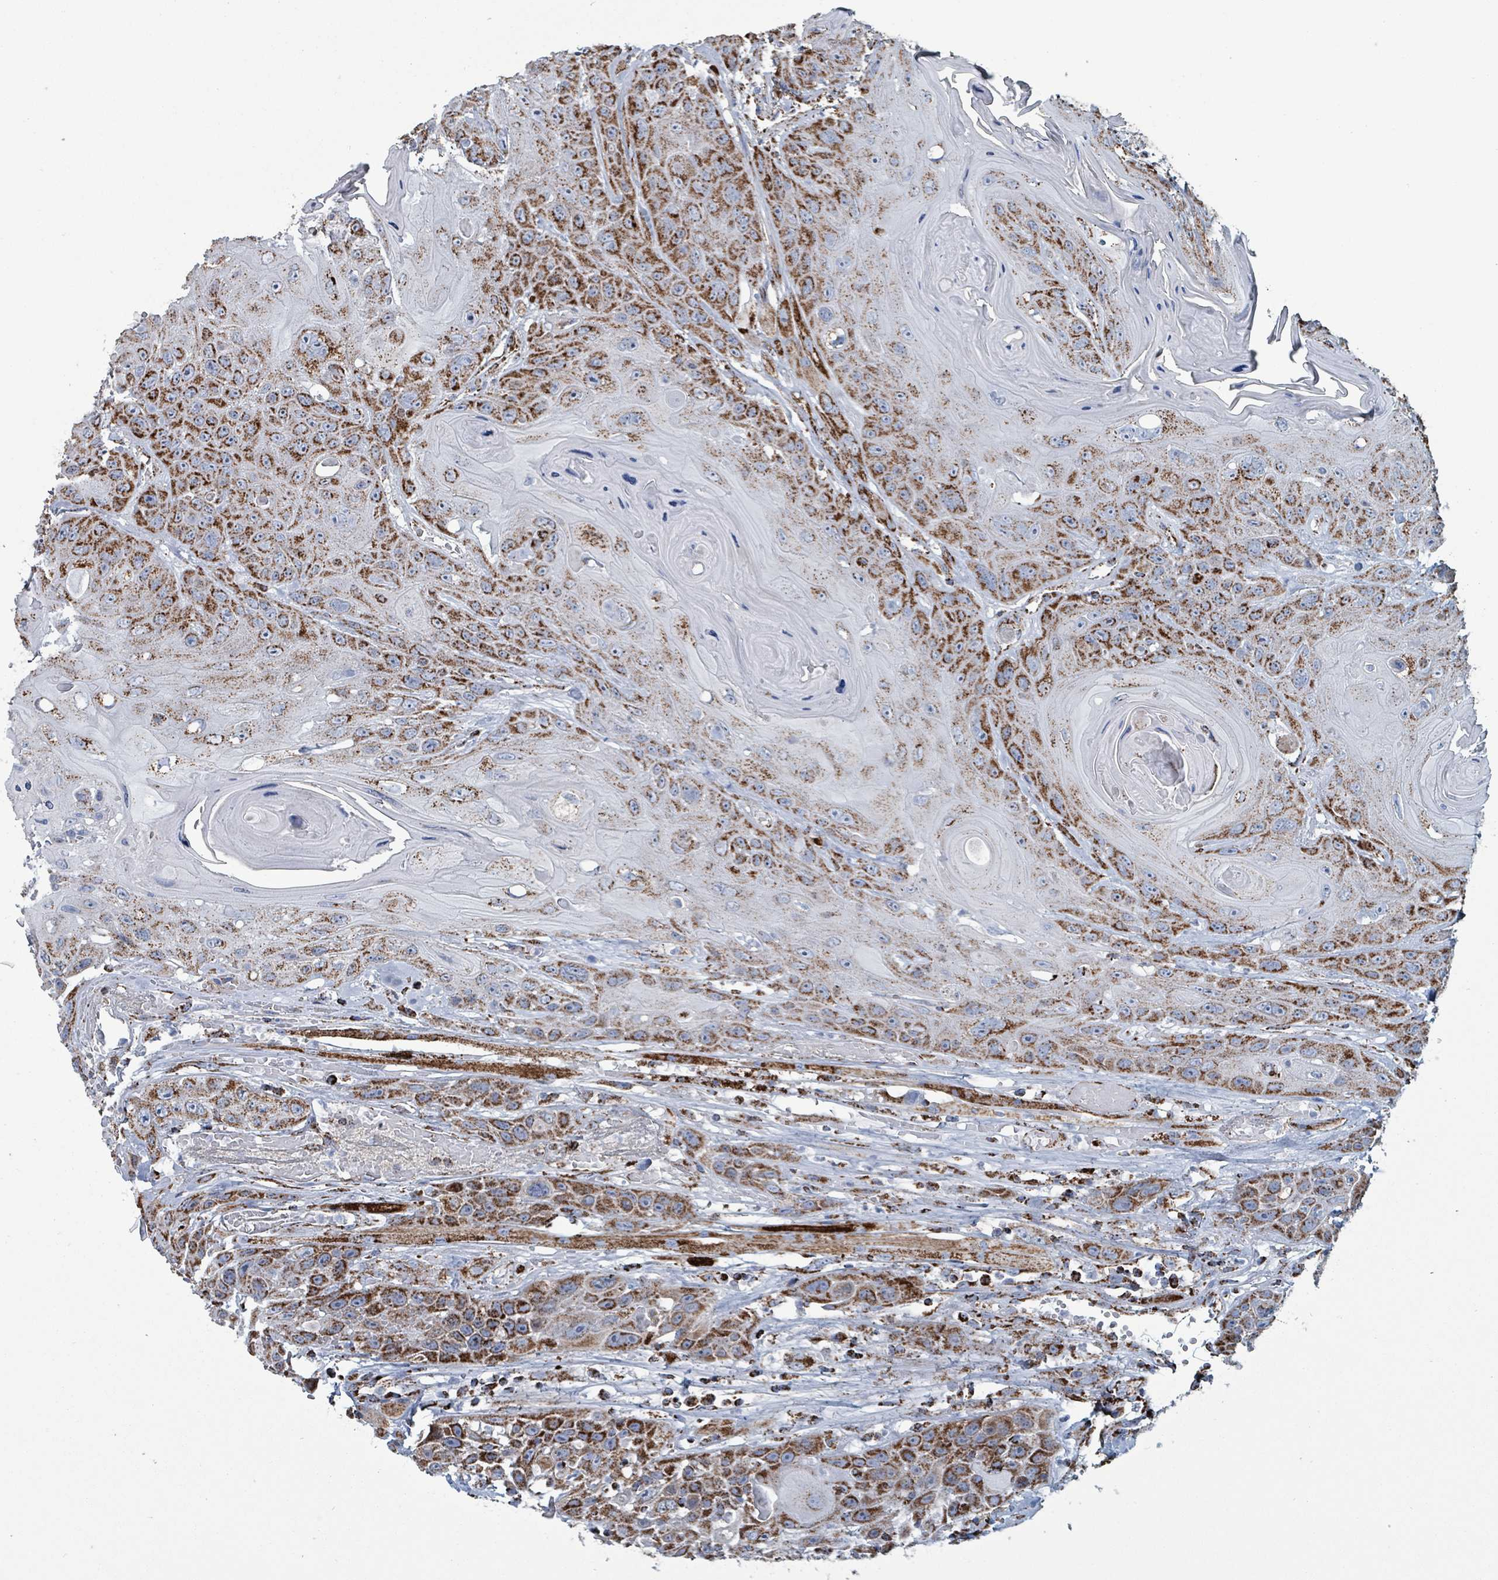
{"staining": {"intensity": "strong", "quantity": ">75%", "location": "cytoplasmic/membranous"}, "tissue": "head and neck cancer", "cell_type": "Tumor cells", "image_type": "cancer", "snomed": [{"axis": "morphology", "description": "Squamous cell carcinoma, NOS"}, {"axis": "topography", "description": "Head-Neck"}], "caption": "Strong cytoplasmic/membranous protein expression is seen in approximately >75% of tumor cells in head and neck squamous cell carcinoma.", "gene": "IDH3B", "patient": {"sex": "female", "age": 59}}